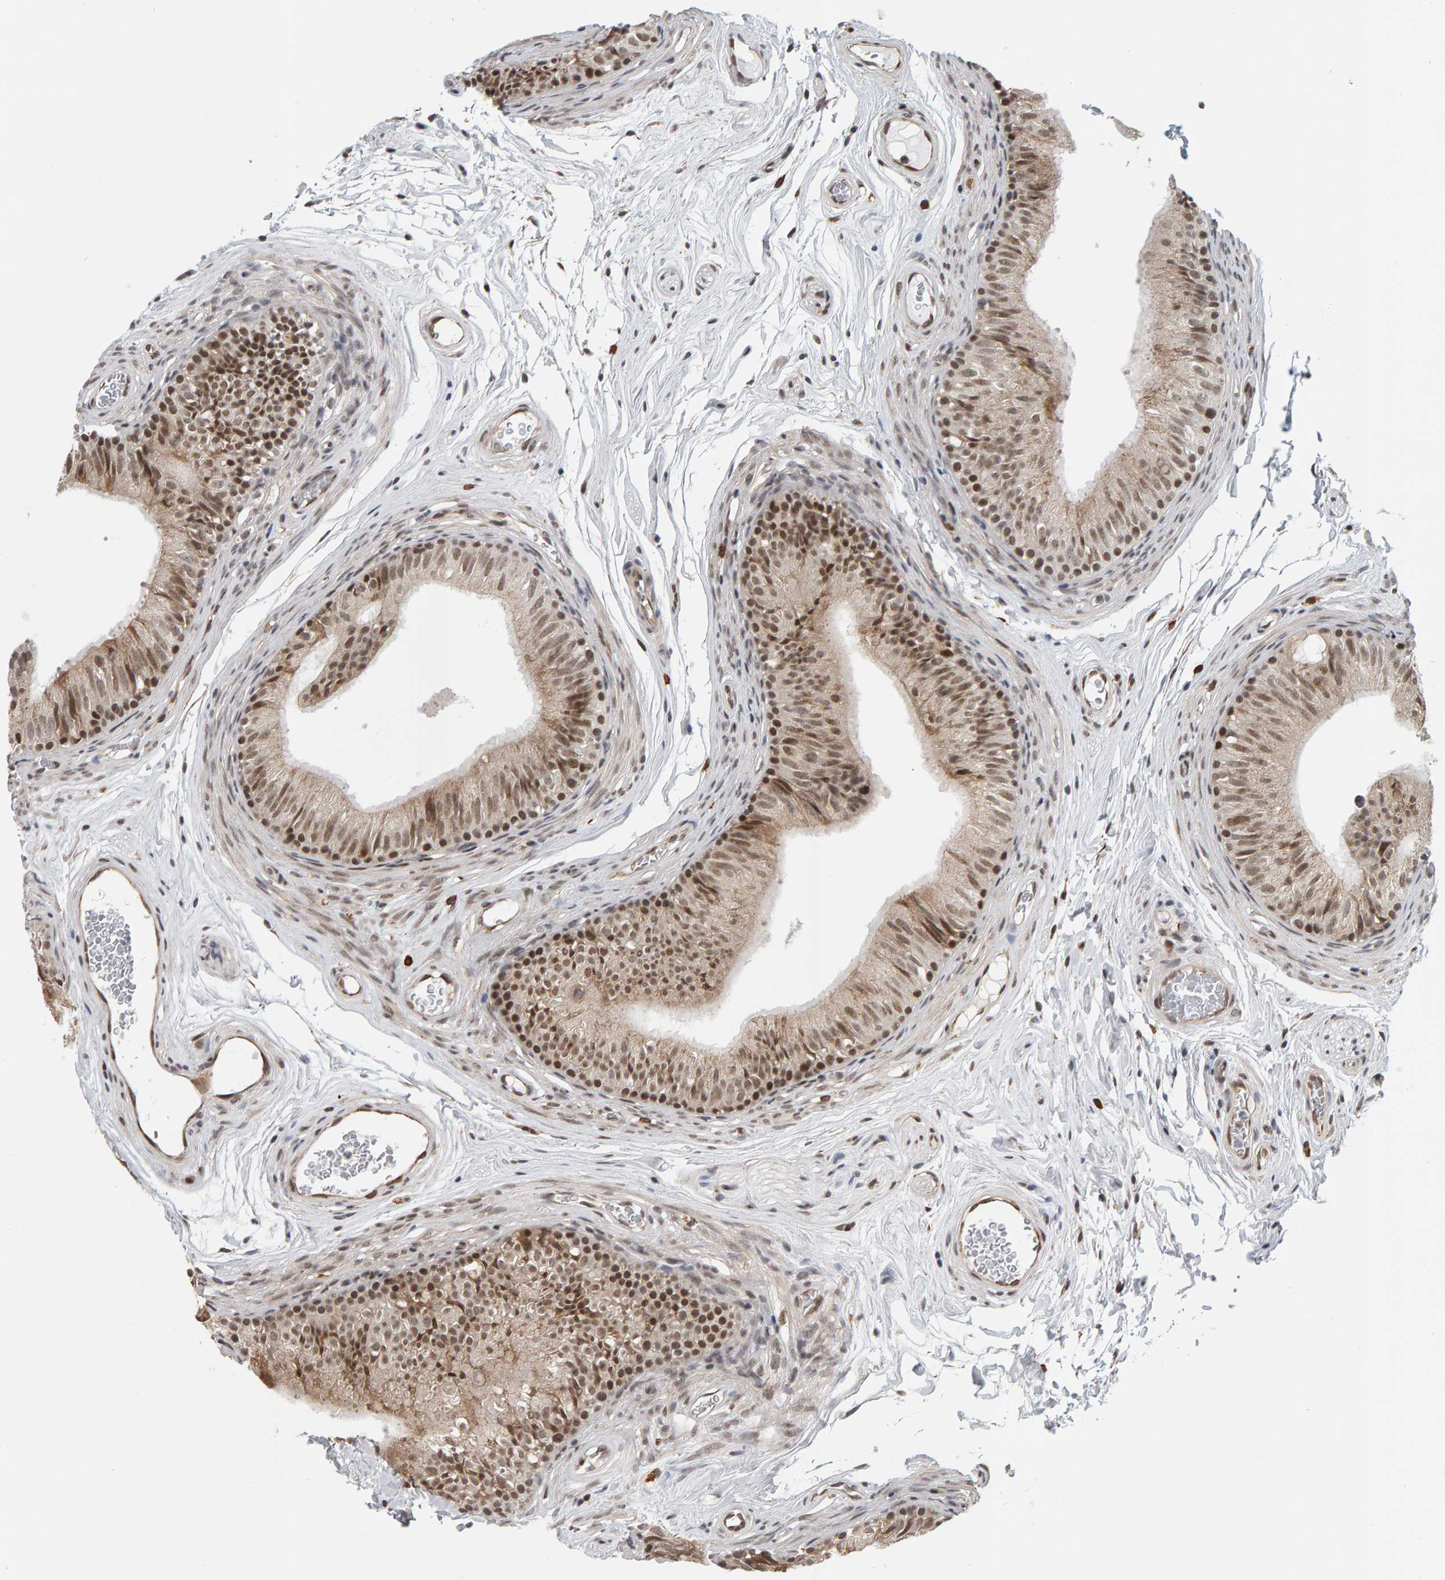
{"staining": {"intensity": "moderate", "quantity": ">75%", "location": "nuclear"}, "tissue": "epididymis", "cell_type": "Glandular cells", "image_type": "normal", "snomed": [{"axis": "morphology", "description": "Normal tissue, NOS"}, {"axis": "topography", "description": "Epididymis"}], "caption": "Epididymis stained with DAB immunohistochemistry (IHC) shows medium levels of moderate nuclear staining in approximately >75% of glandular cells. Immunohistochemistry (ihc) stains the protein in brown and the nuclei are stained blue.", "gene": "ATF7IP", "patient": {"sex": "male", "age": 36}}